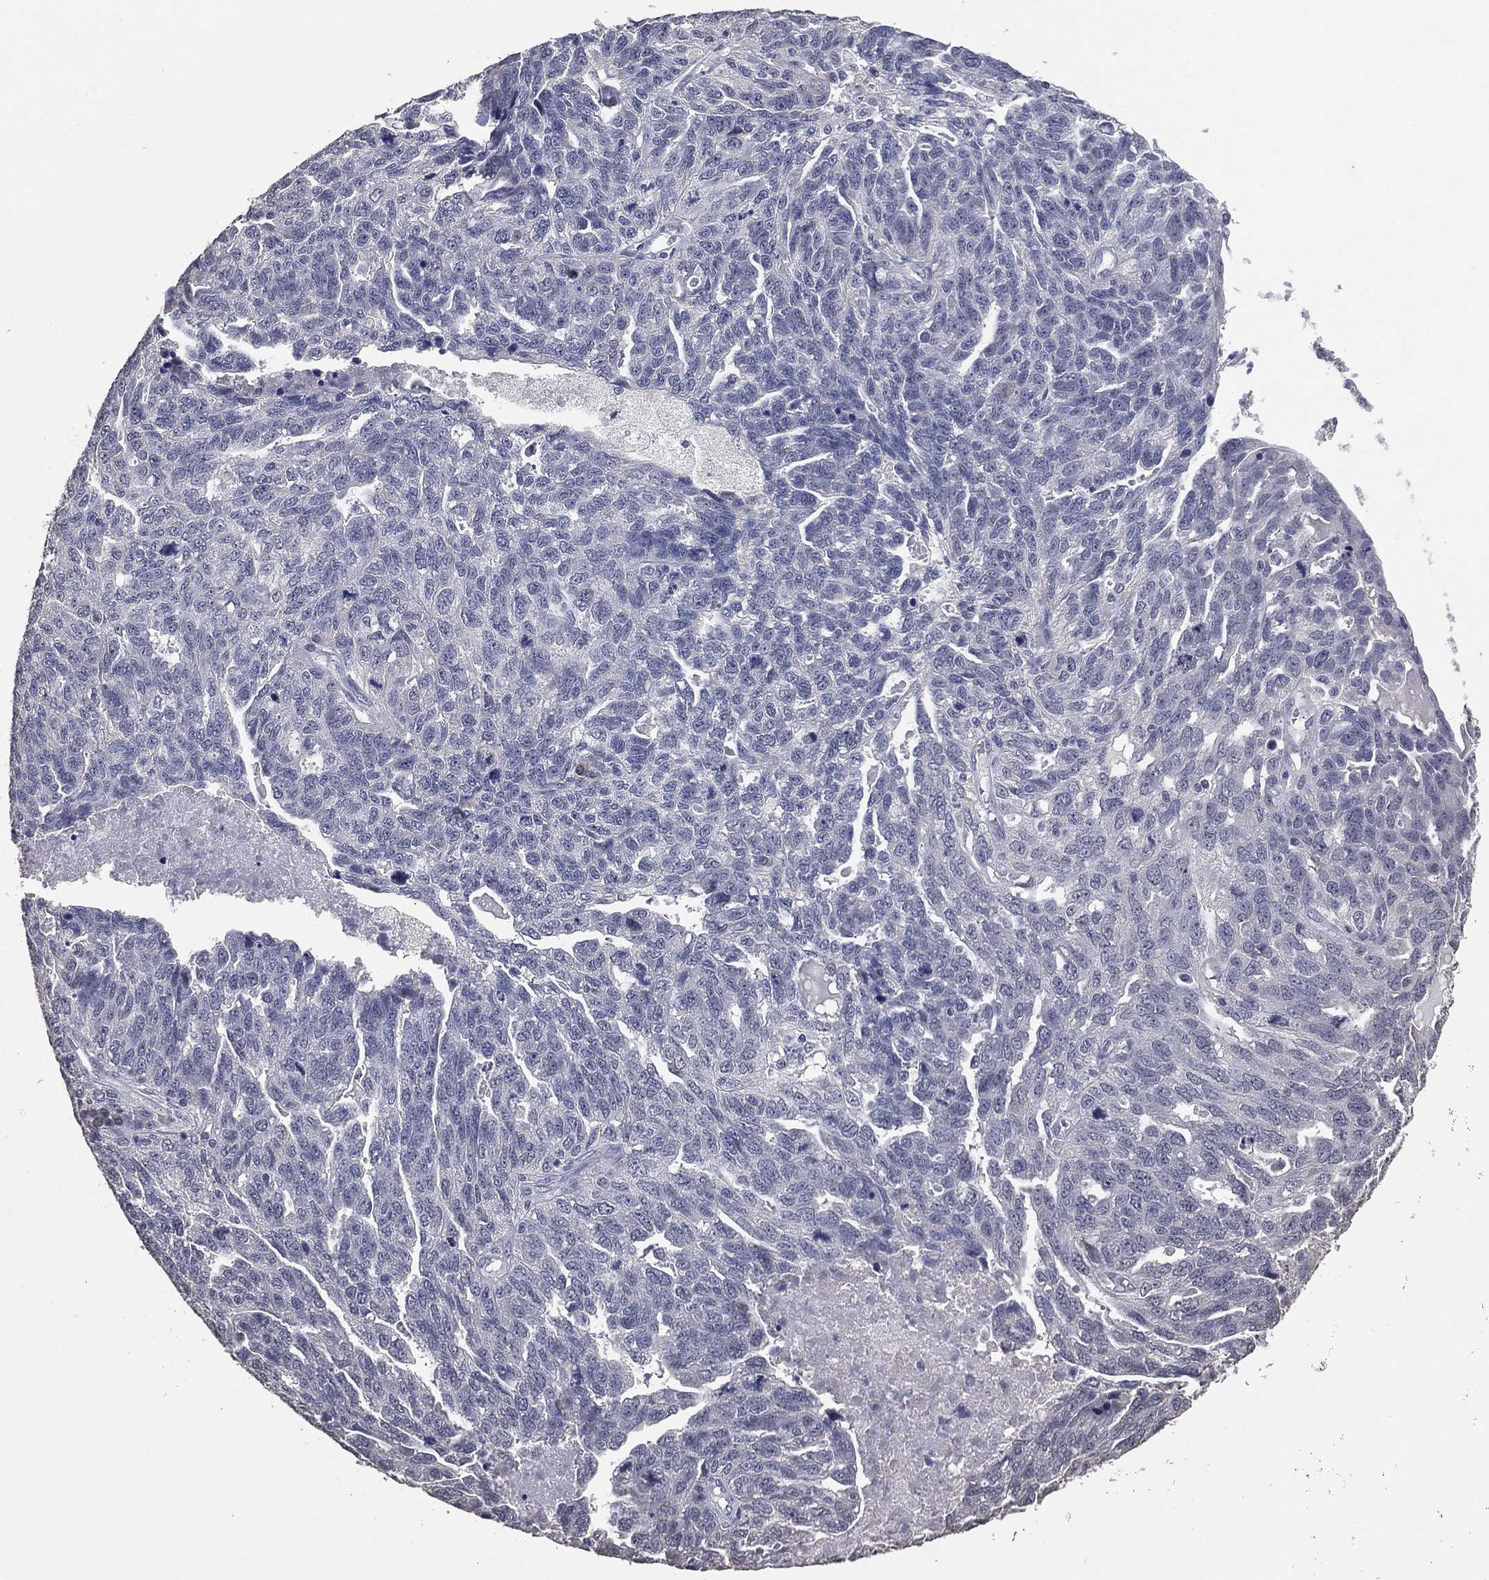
{"staining": {"intensity": "negative", "quantity": "none", "location": "none"}, "tissue": "ovarian cancer", "cell_type": "Tumor cells", "image_type": "cancer", "snomed": [{"axis": "morphology", "description": "Cystadenocarcinoma, serous, NOS"}, {"axis": "topography", "description": "Ovary"}], "caption": "This is a image of IHC staining of serous cystadenocarcinoma (ovarian), which shows no staining in tumor cells.", "gene": "DSG1", "patient": {"sex": "female", "age": 71}}